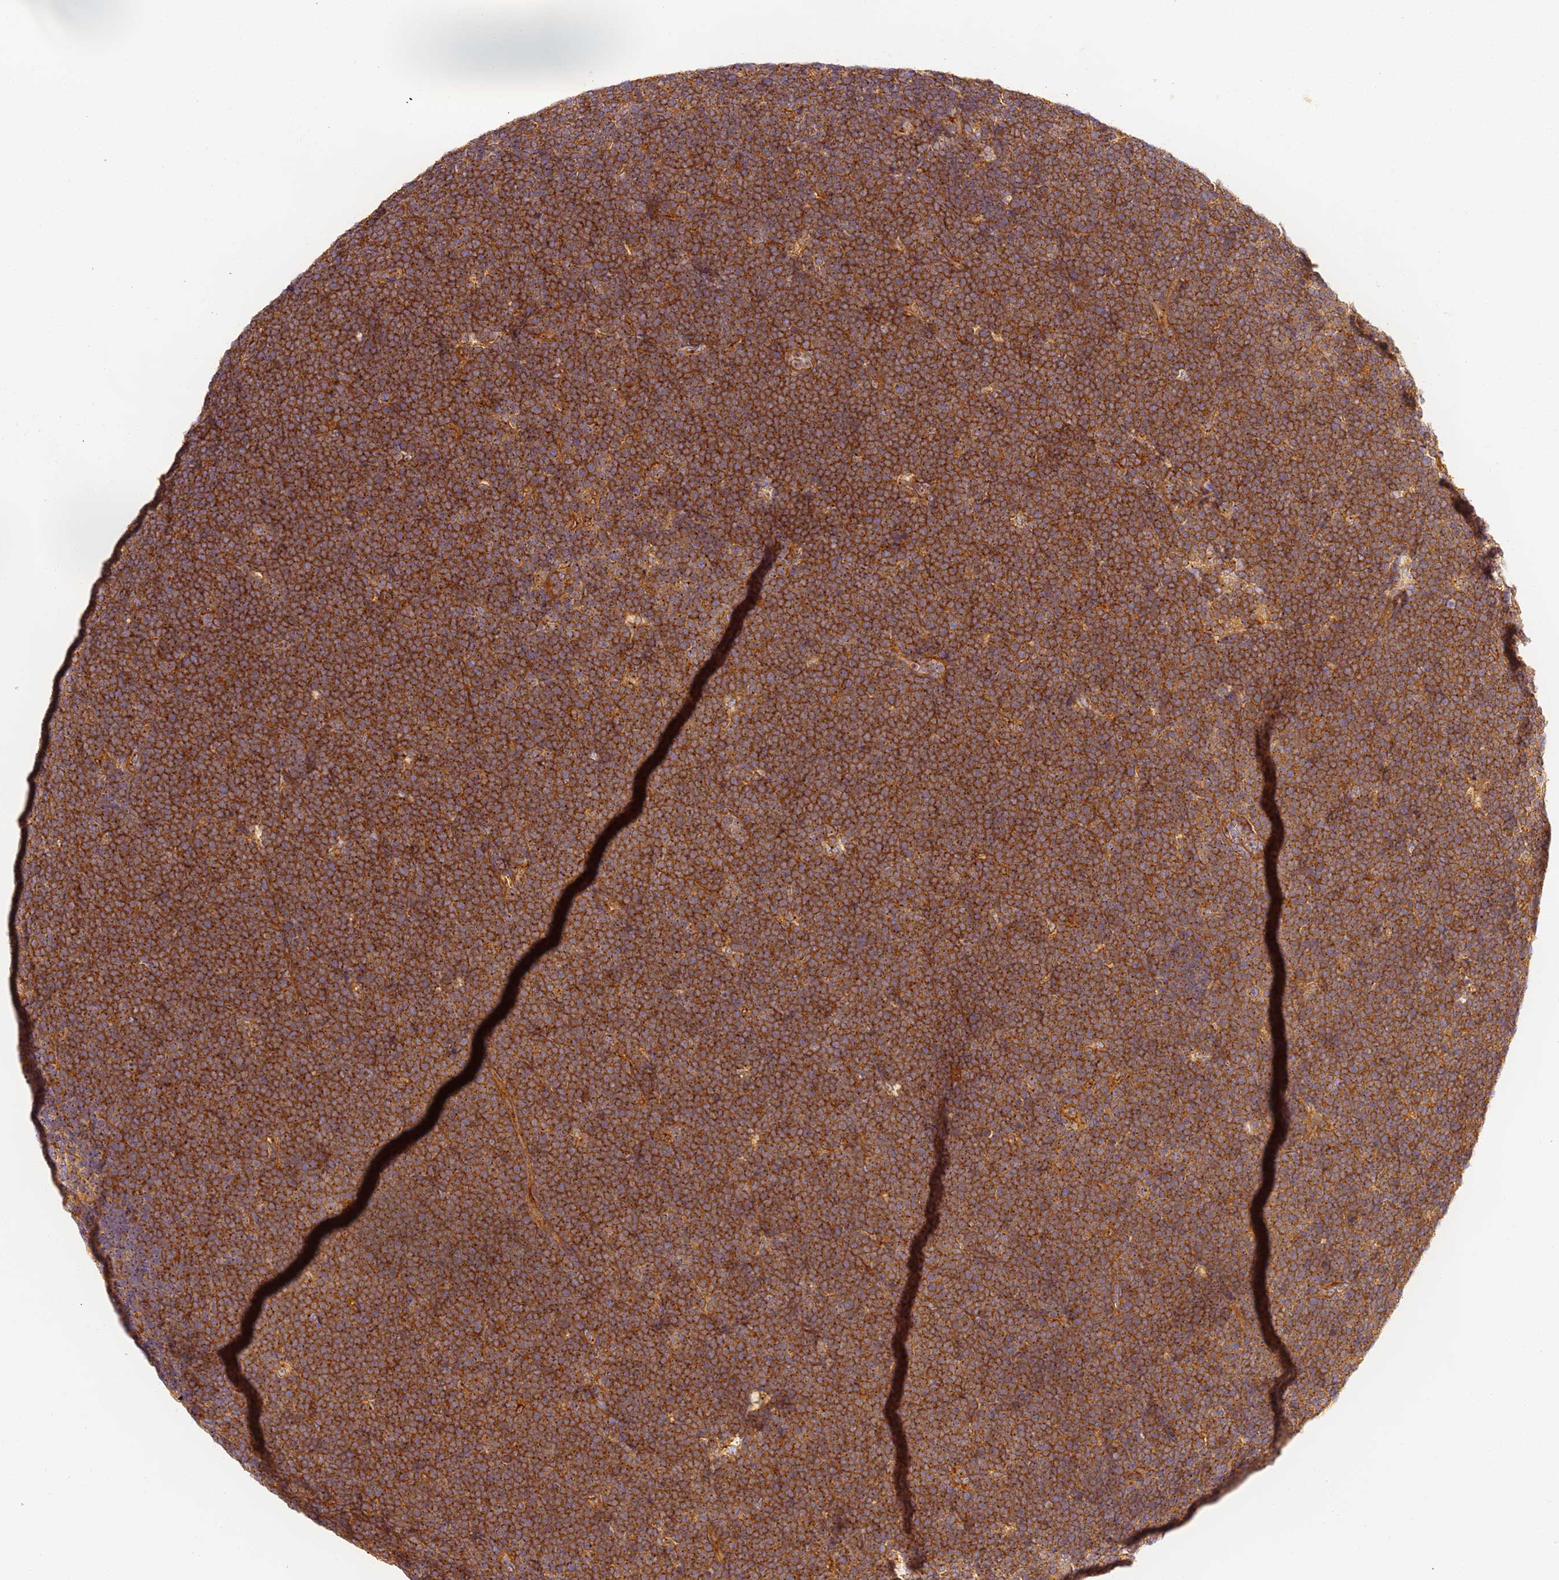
{"staining": {"intensity": "strong", "quantity": ">75%", "location": "cytoplasmic/membranous"}, "tissue": "lymphoma", "cell_type": "Tumor cells", "image_type": "cancer", "snomed": [{"axis": "morphology", "description": "Malignant lymphoma, non-Hodgkin's type, High grade"}, {"axis": "topography", "description": "Lymph node"}], "caption": "This micrograph displays immunohistochemistry (IHC) staining of lymphoma, with high strong cytoplasmic/membranous expression in about >75% of tumor cells.", "gene": "DYNC1I2", "patient": {"sex": "male", "age": 13}}